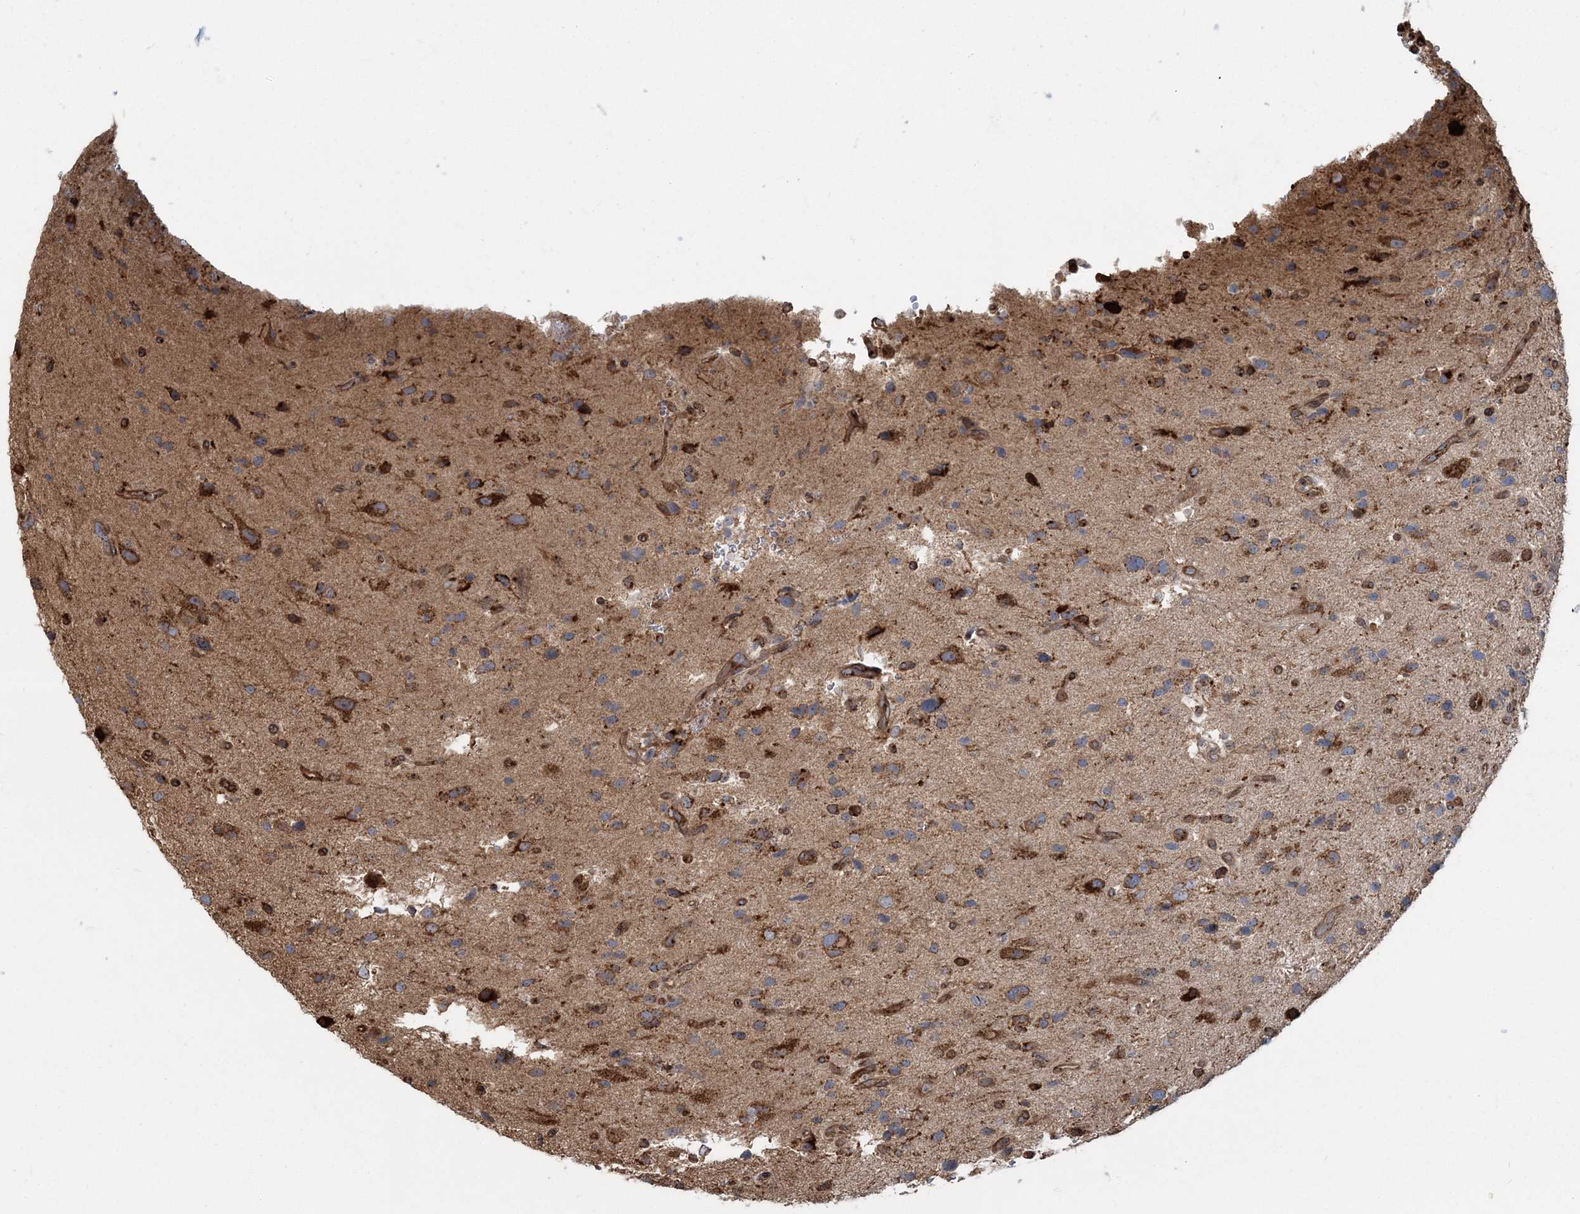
{"staining": {"intensity": "moderate", "quantity": ">75%", "location": "cytoplasmic/membranous"}, "tissue": "glioma", "cell_type": "Tumor cells", "image_type": "cancer", "snomed": [{"axis": "morphology", "description": "Glioma, malignant, High grade"}, {"axis": "topography", "description": "Brain"}], "caption": "Protein staining demonstrates moderate cytoplasmic/membranous staining in approximately >75% of tumor cells in glioma.", "gene": "TRAF3IP2", "patient": {"sex": "male", "age": 33}}